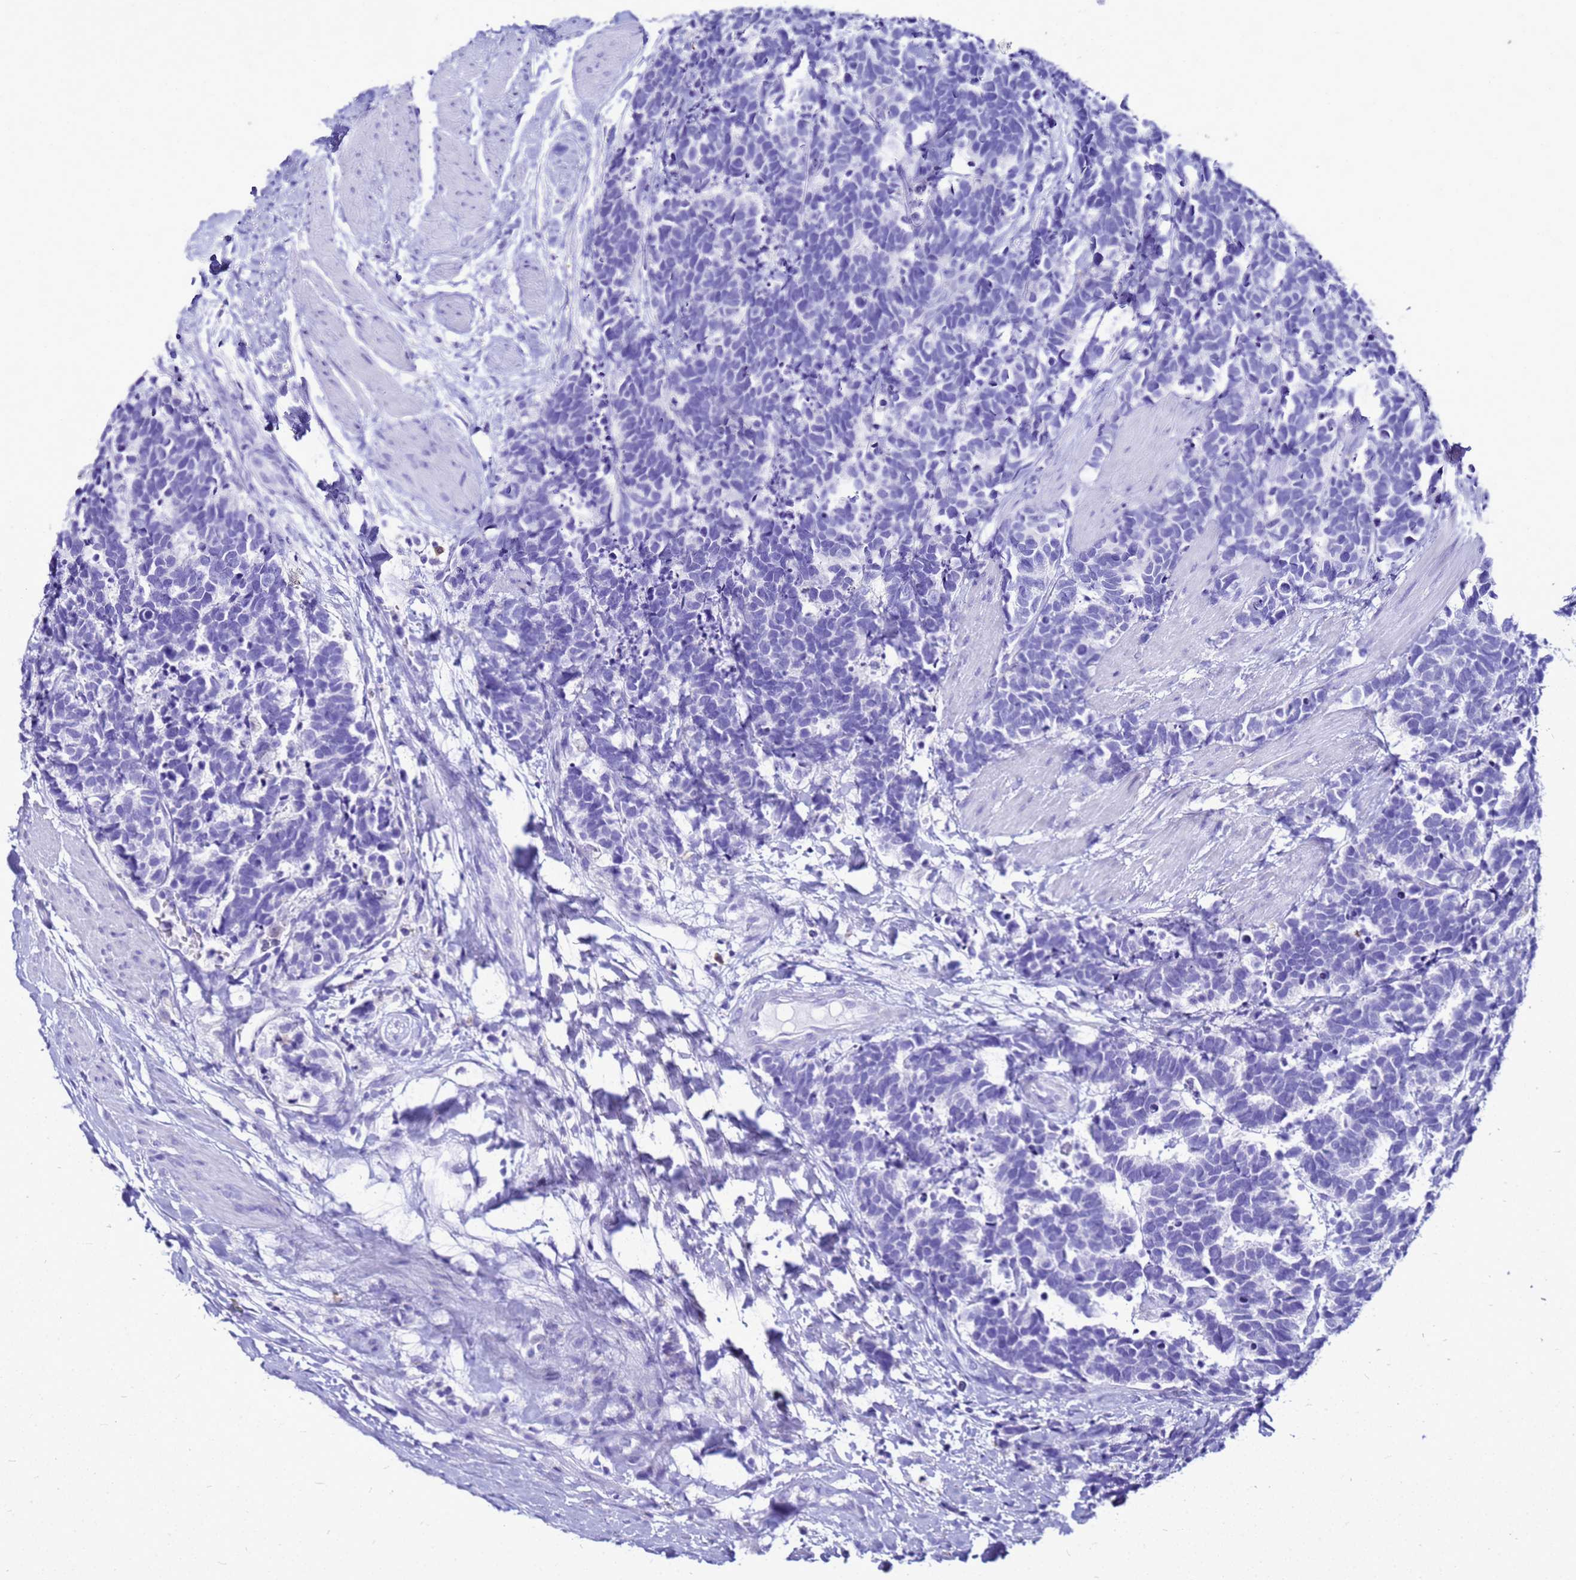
{"staining": {"intensity": "negative", "quantity": "none", "location": "none"}, "tissue": "carcinoid", "cell_type": "Tumor cells", "image_type": "cancer", "snomed": [{"axis": "morphology", "description": "Carcinoma, NOS"}, {"axis": "morphology", "description": "Carcinoid, malignant, NOS"}, {"axis": "topography", "description": "Prostate"}], "caption": "Image shows no protein staining in tumor cells of carcinoid tissue.", "gene": "CSTA", "patient": {"sex": "male", "age": 57}}